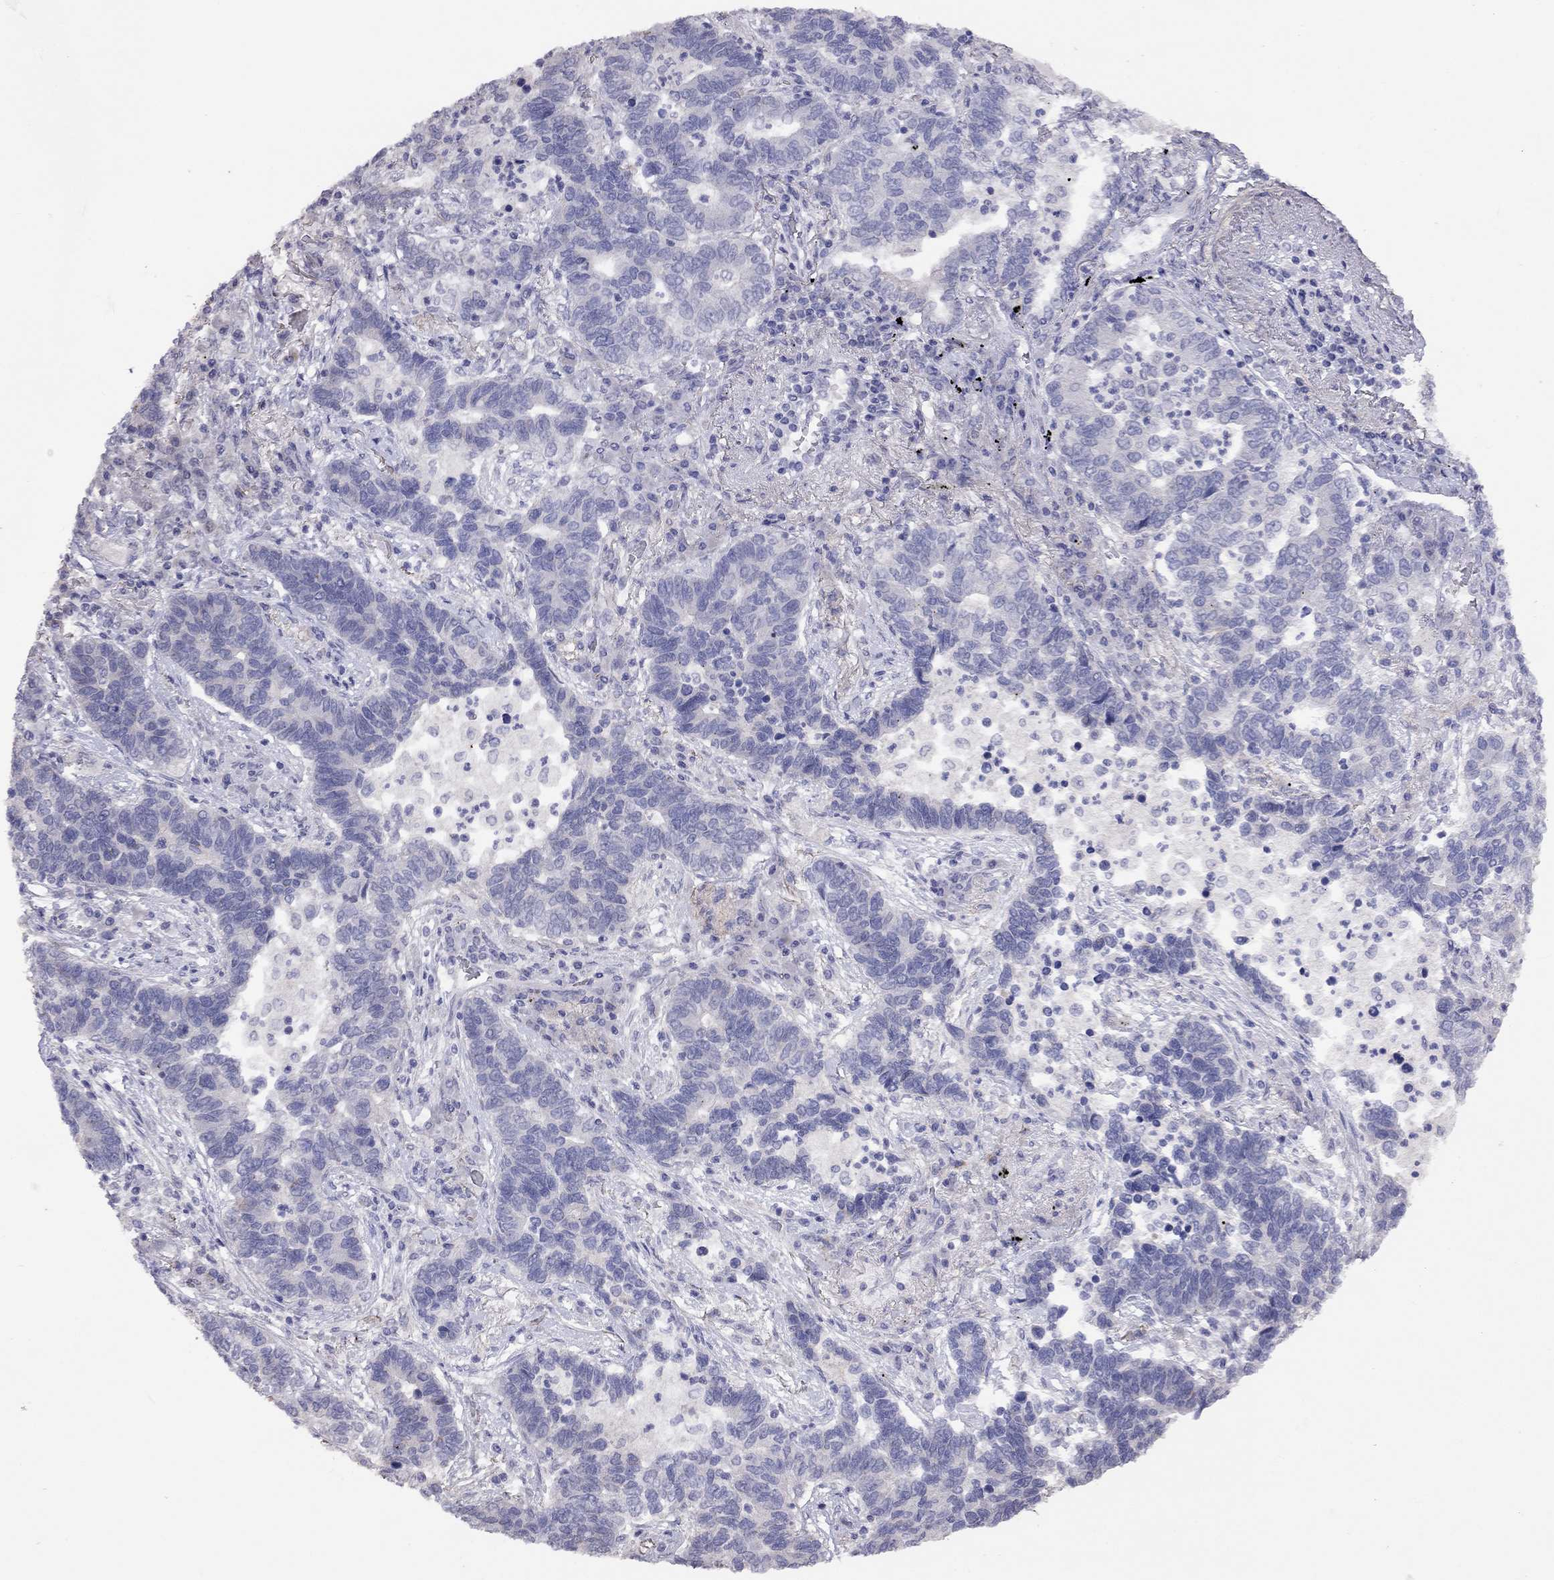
{"staining": {"intensity": "negative", "quantity": "none", "location": "none"}, "tissue": "lung cancer", "cell_type": "Tumor cells", "image_type": "cancer", "snomed": [{"axis": "morphology", "description": "Adenocarcinoma, NOS"}, {"axis": "topography", "description": "Lung"}], "caption": "A high-resolution histopathology image shows IHC staining of adenocarcinoma (lung), which shows no significant staining in tumor cells.", "gene": "SYTL2", "patient": {"sex": "female", "age": 57}}